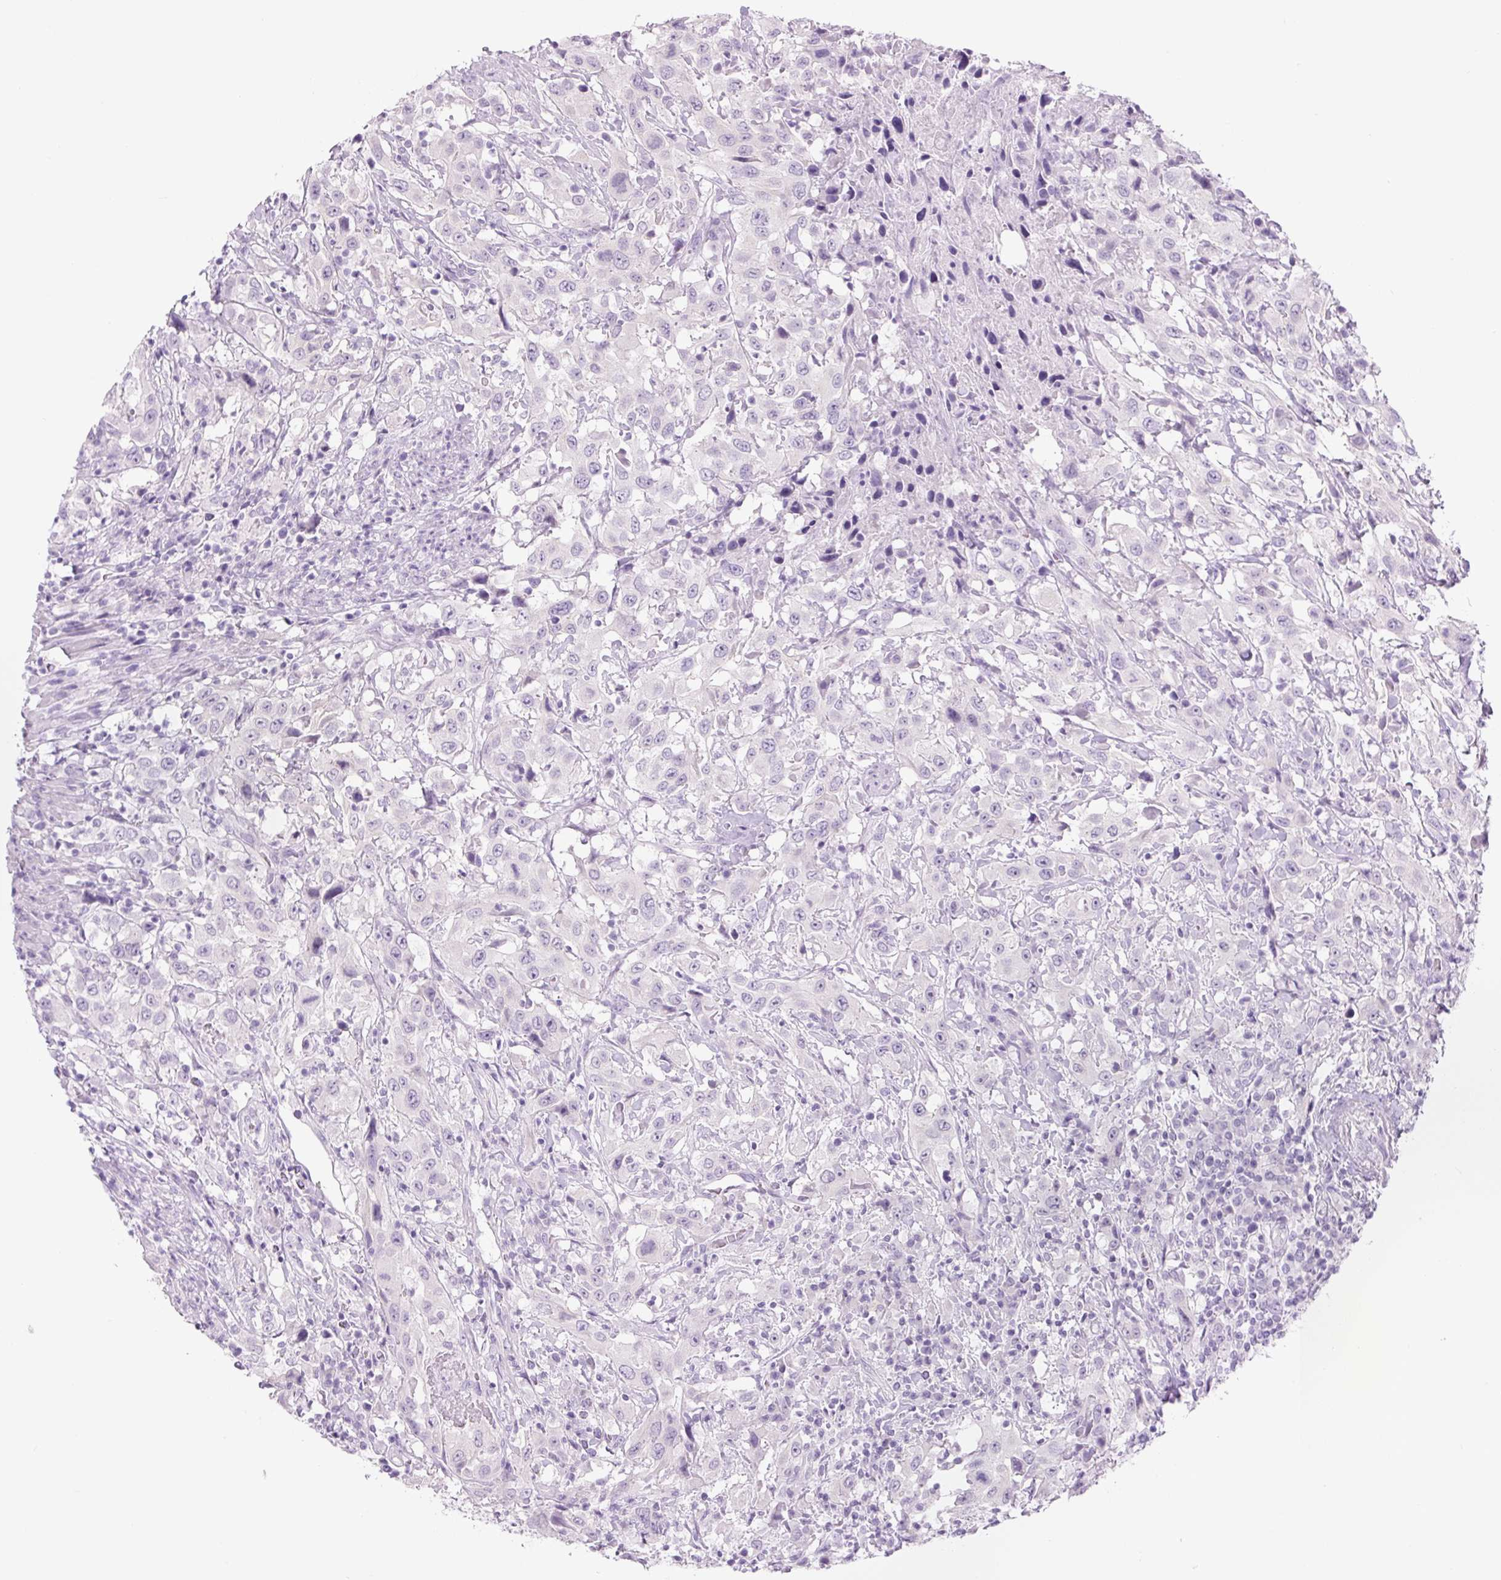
{"staining": {"intensity": "negative", "quantity": "none", "location": "none"}, "tissue": "urothelial cancer", "cell_type": "Tumor cells", "image_type": "cancer", "snomed": [{"axis": "morphology", "description": "Urothelial carcinoma, High grade"}, {"axis": "topography", "description": "Urinary bladder"}], "caption": "This is an IHC image of human high-grade urothelial carcinoma. There is no expression in tumor cells.", "gene": "COL9A2", "patient": {"sex": "male", "age": 61}}